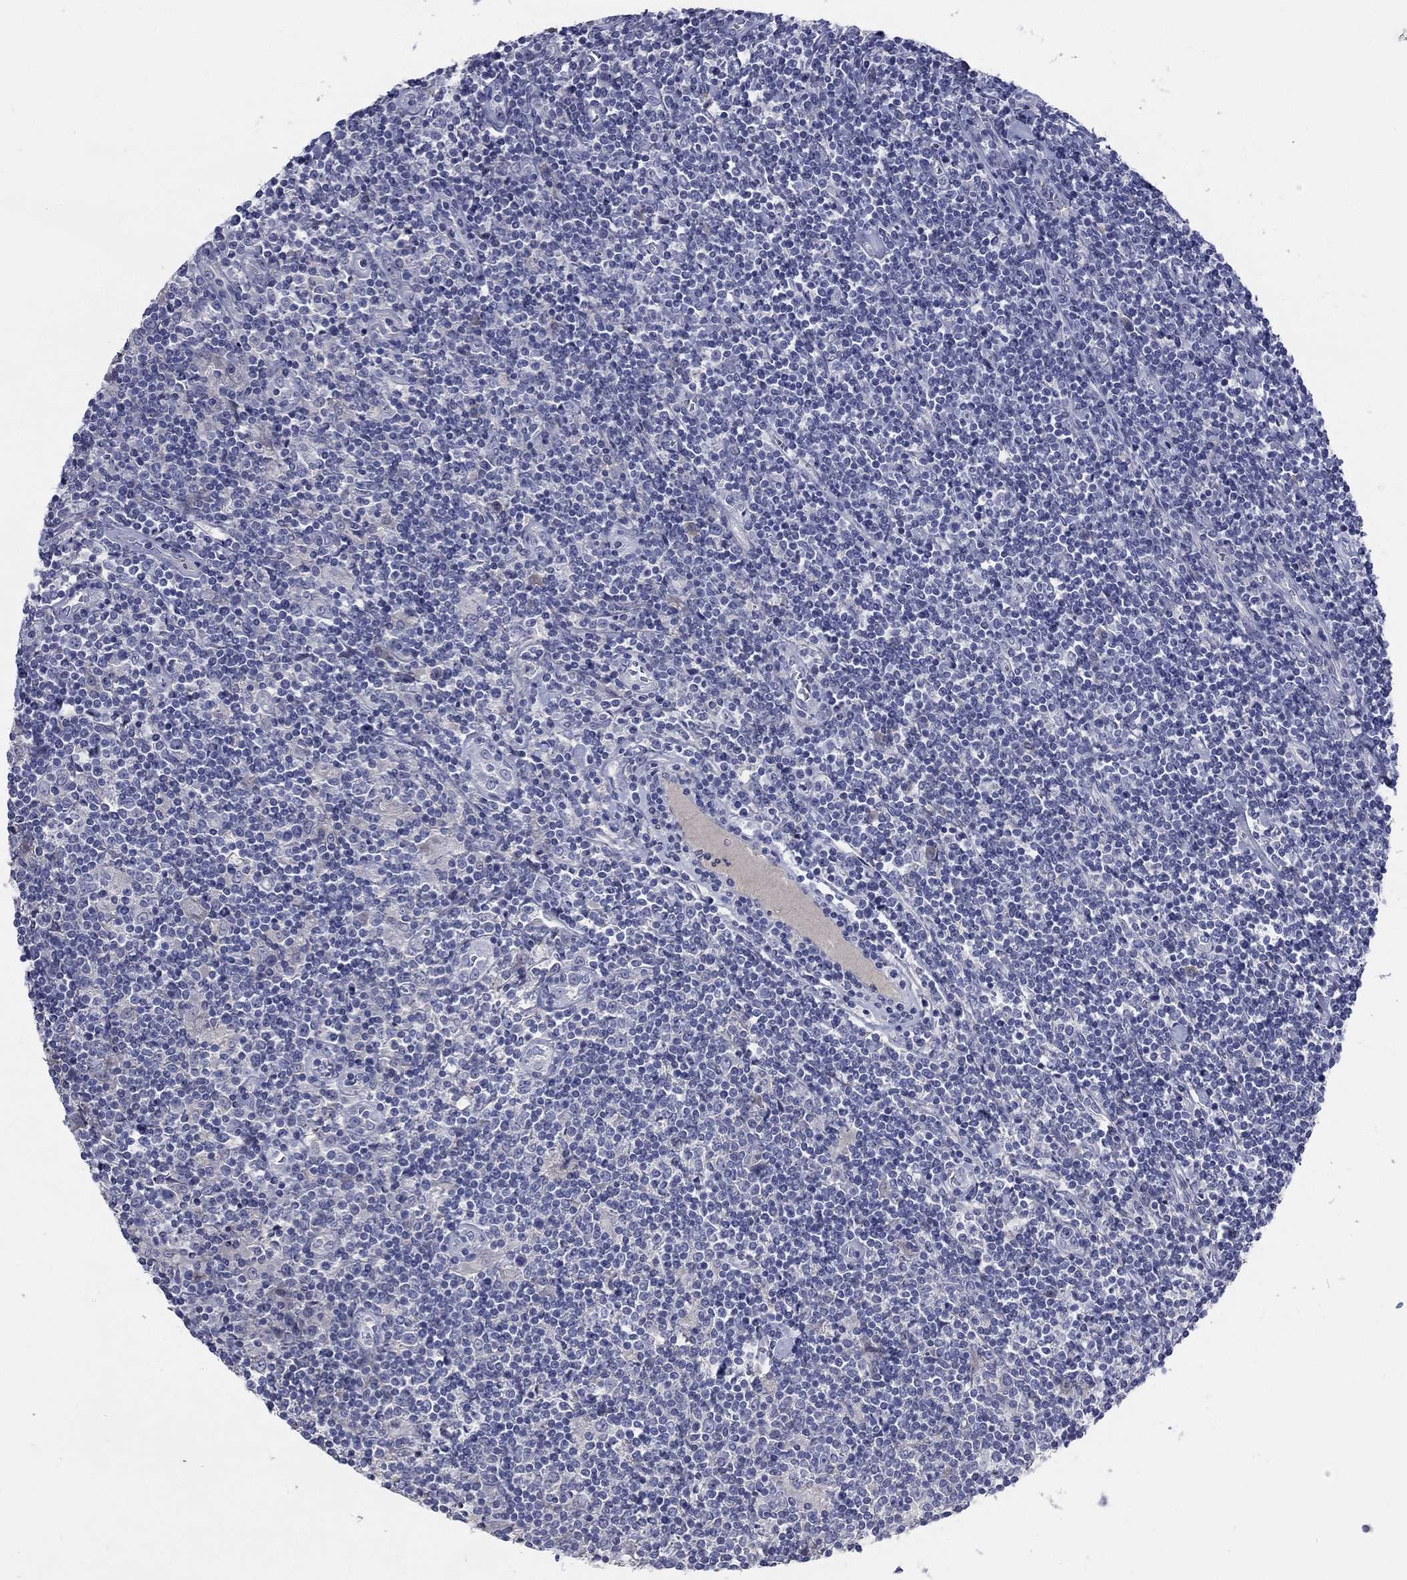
{"staining": {"intensity": "negative", "quantity": "none", "location": "none"}, "tissue": "lymphoma", "cell_type": "Tumor cells", "image_type": "cancer", "snomed": [{"axis": "morphology", "description": "Hodgkin's disease, NOS"}, {"axis": "topography", "description": "Lymph node"}], "caption": "The immunohistochemistry photomicrograph has no significant expression in tumor cells of Hodgkin's disease tissue.", "gene": "TMEM249", "patient": {"sex": "male", "age": 40}}